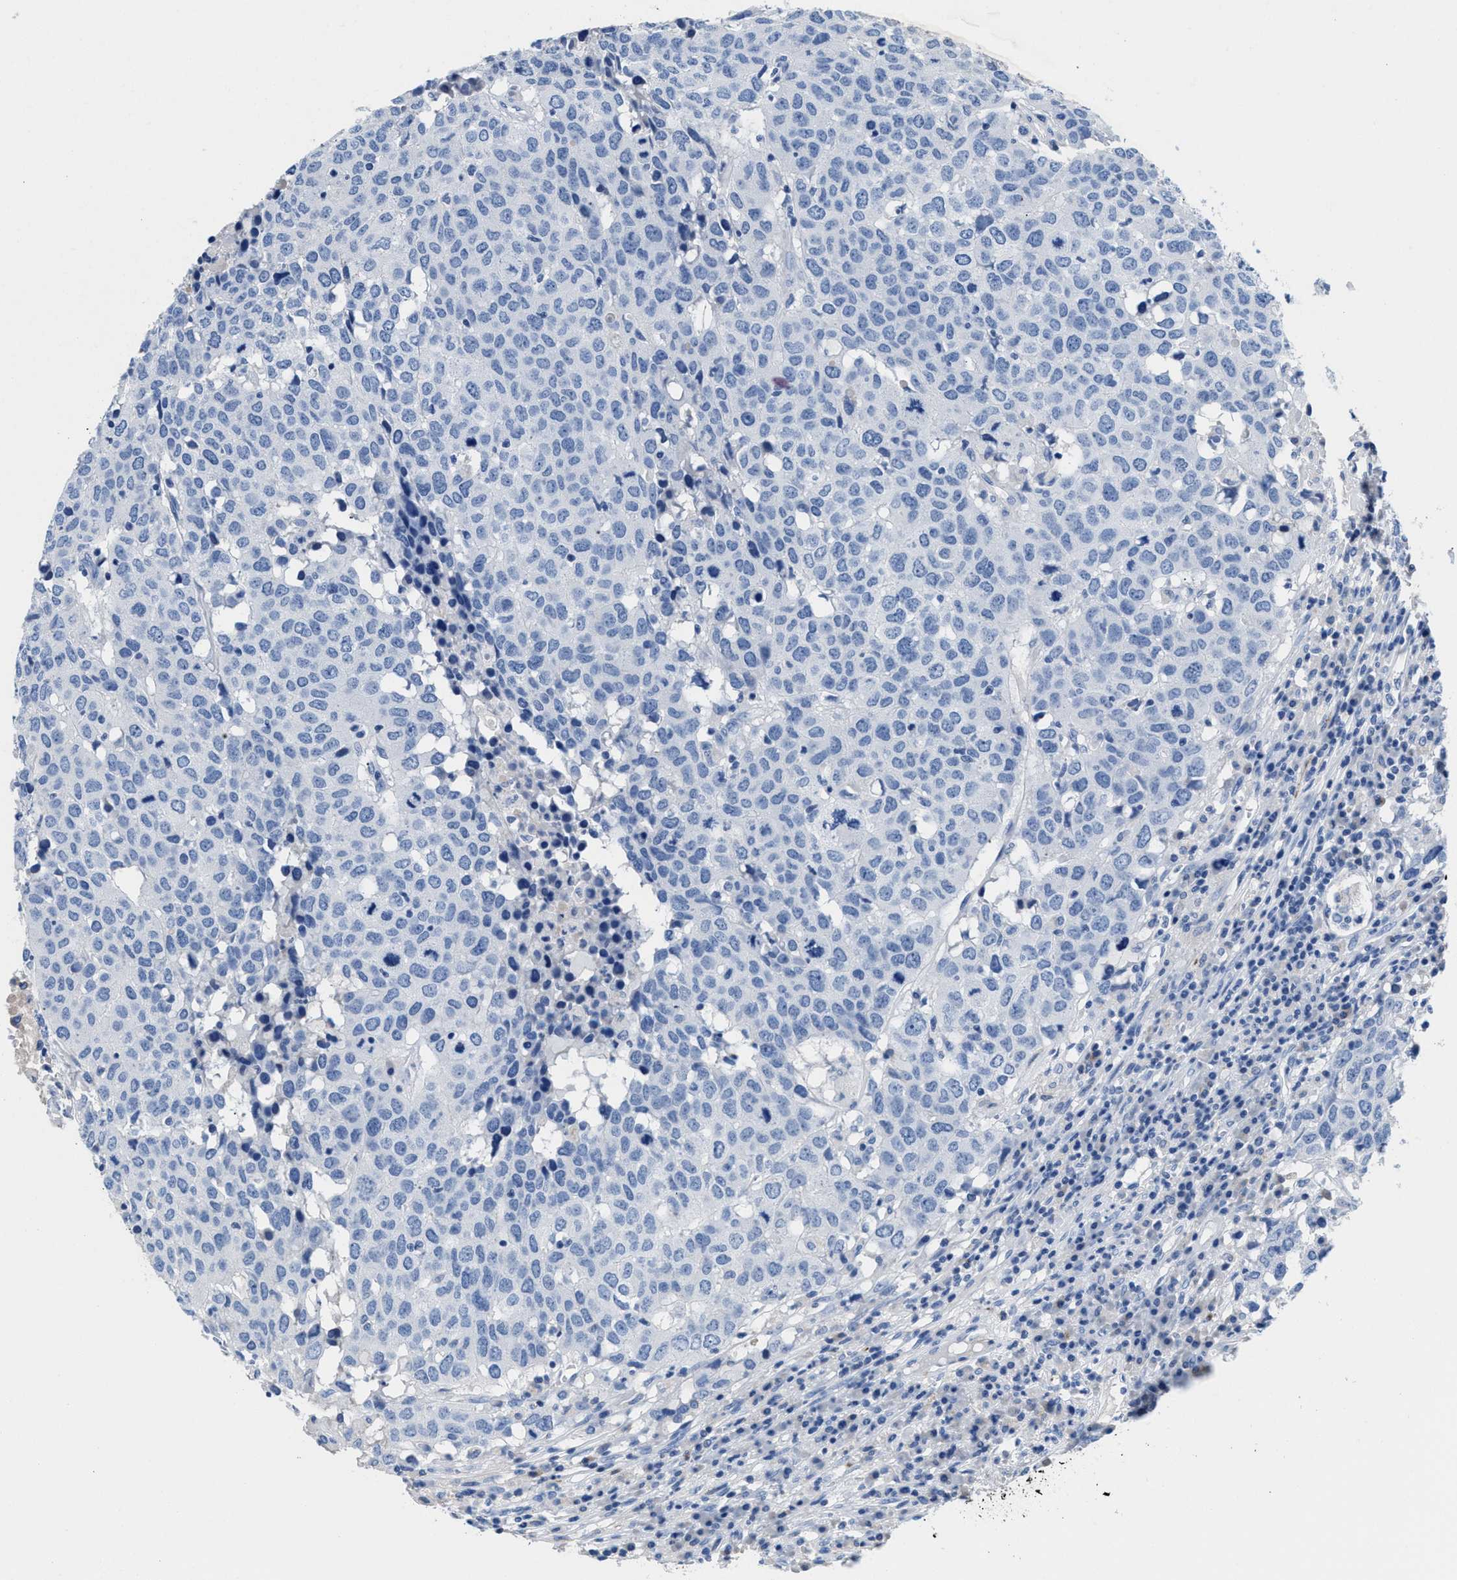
{"staining": {"intensity": "negative", "quantity": "none", "location": "none"}, "tissue": "head and neck cancer", "cell_type": "Tumor cells", "image_type": "cancer", "snomed": [{"axis": "morphology", "description": "Squamous cell carcinoma, NOS"}, {"axis": "topography", "description": "Head-Neck"}], "caption": "DAB (3,3'-diaminobenzidine) immunohistochemical staining of squamous cell carcinoma (head and neck) shows no significant expression in tumor cells.", "gene": "SLFN13", "patient": {"sex": "male", "age": 66}}